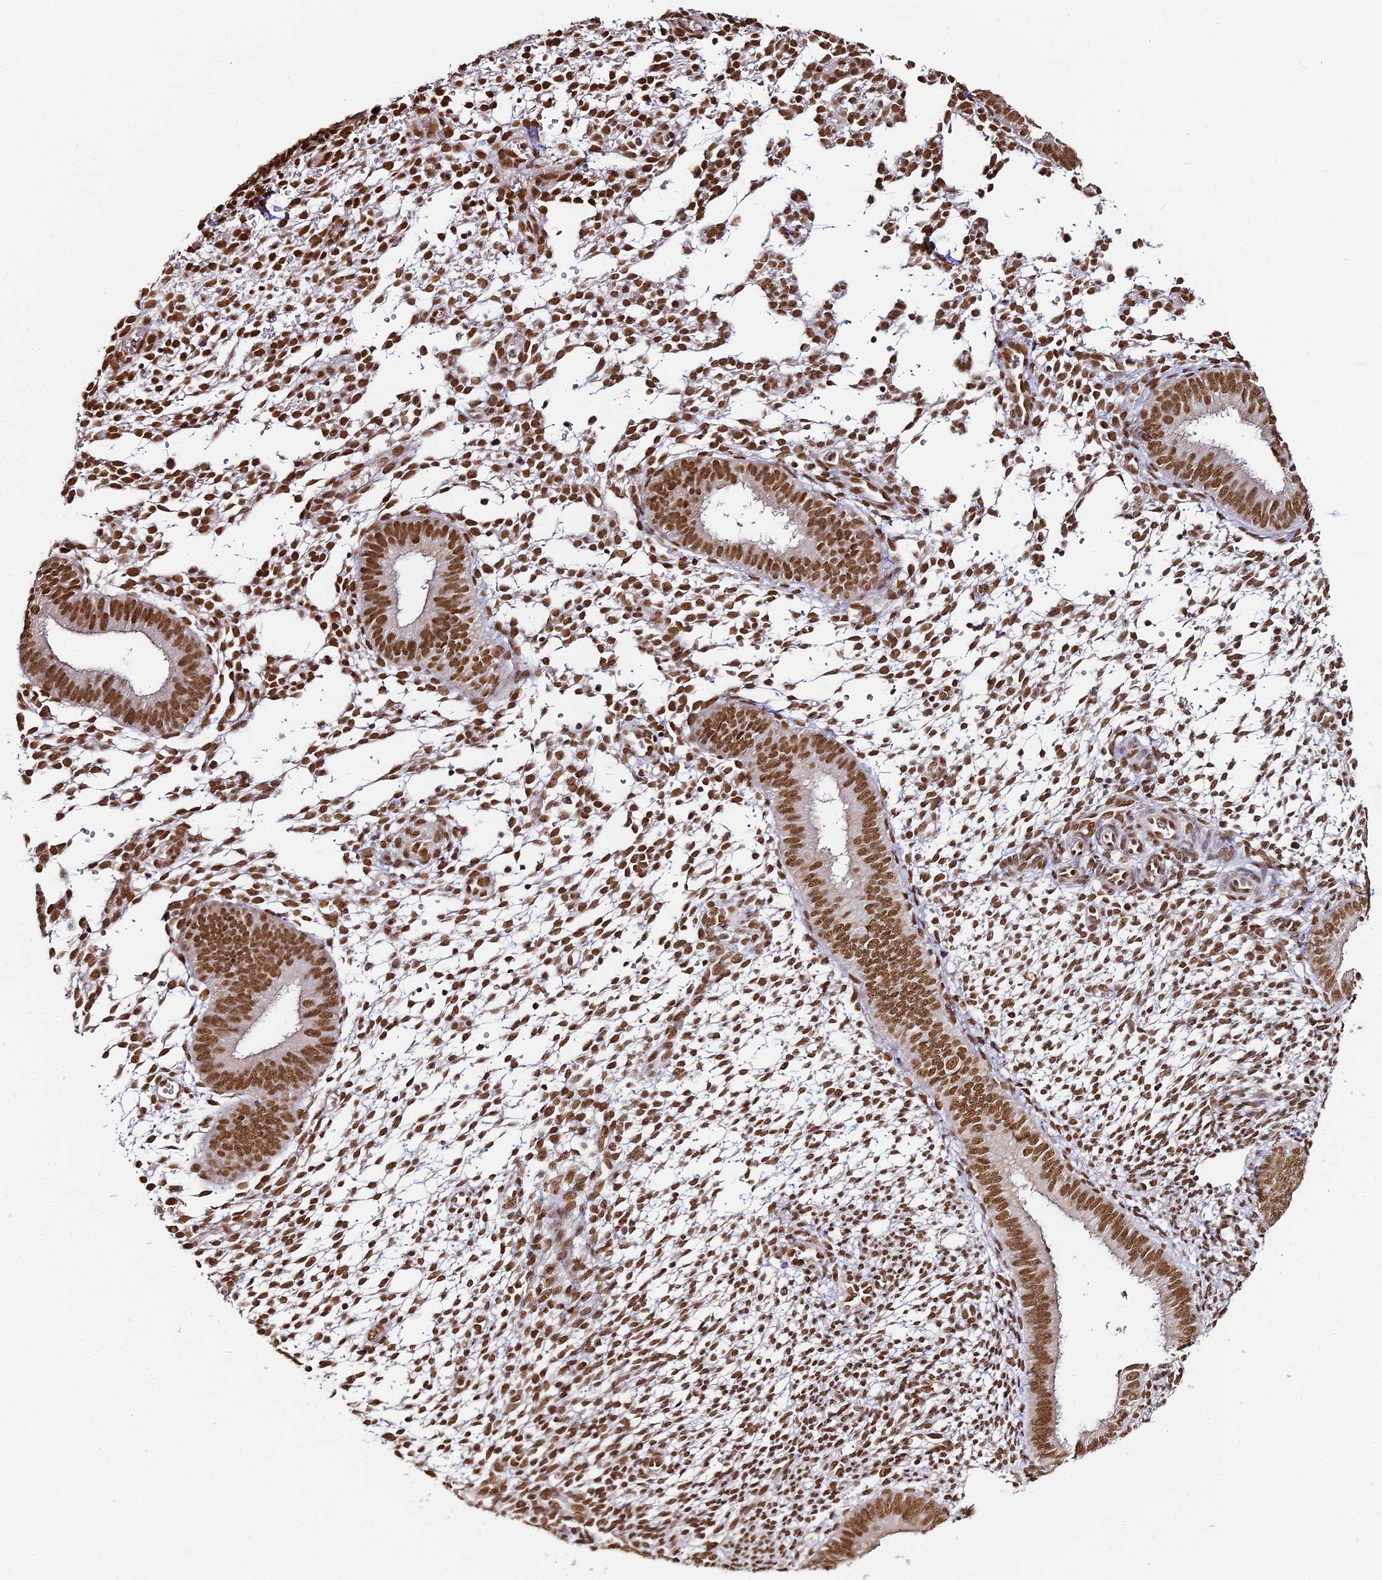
{"staining": {"intensity": "moderate", "quantity": ">75%", "location": "nuclear"}, "tissue": "endometrium", "cell_type": "Cells in endometrial stroma", "image_type": "normal", "snomed": [{"axis": "morphology", "description": "Normal tissue, NOS"}, {"axis": "topography", "description": "Uterus"}, {"axis": "topography", "description": "Endometrium"}], "caption": "Immunohistochemistry photomicrograph of benign human endometrium stained for a protein (brown), which exhibits medium levels of moderate nuclear staining in about >75% of cells in endometrial stroma.", "gene": "HNRNPA1", "patient": {"sex": "female", "age": 48}}